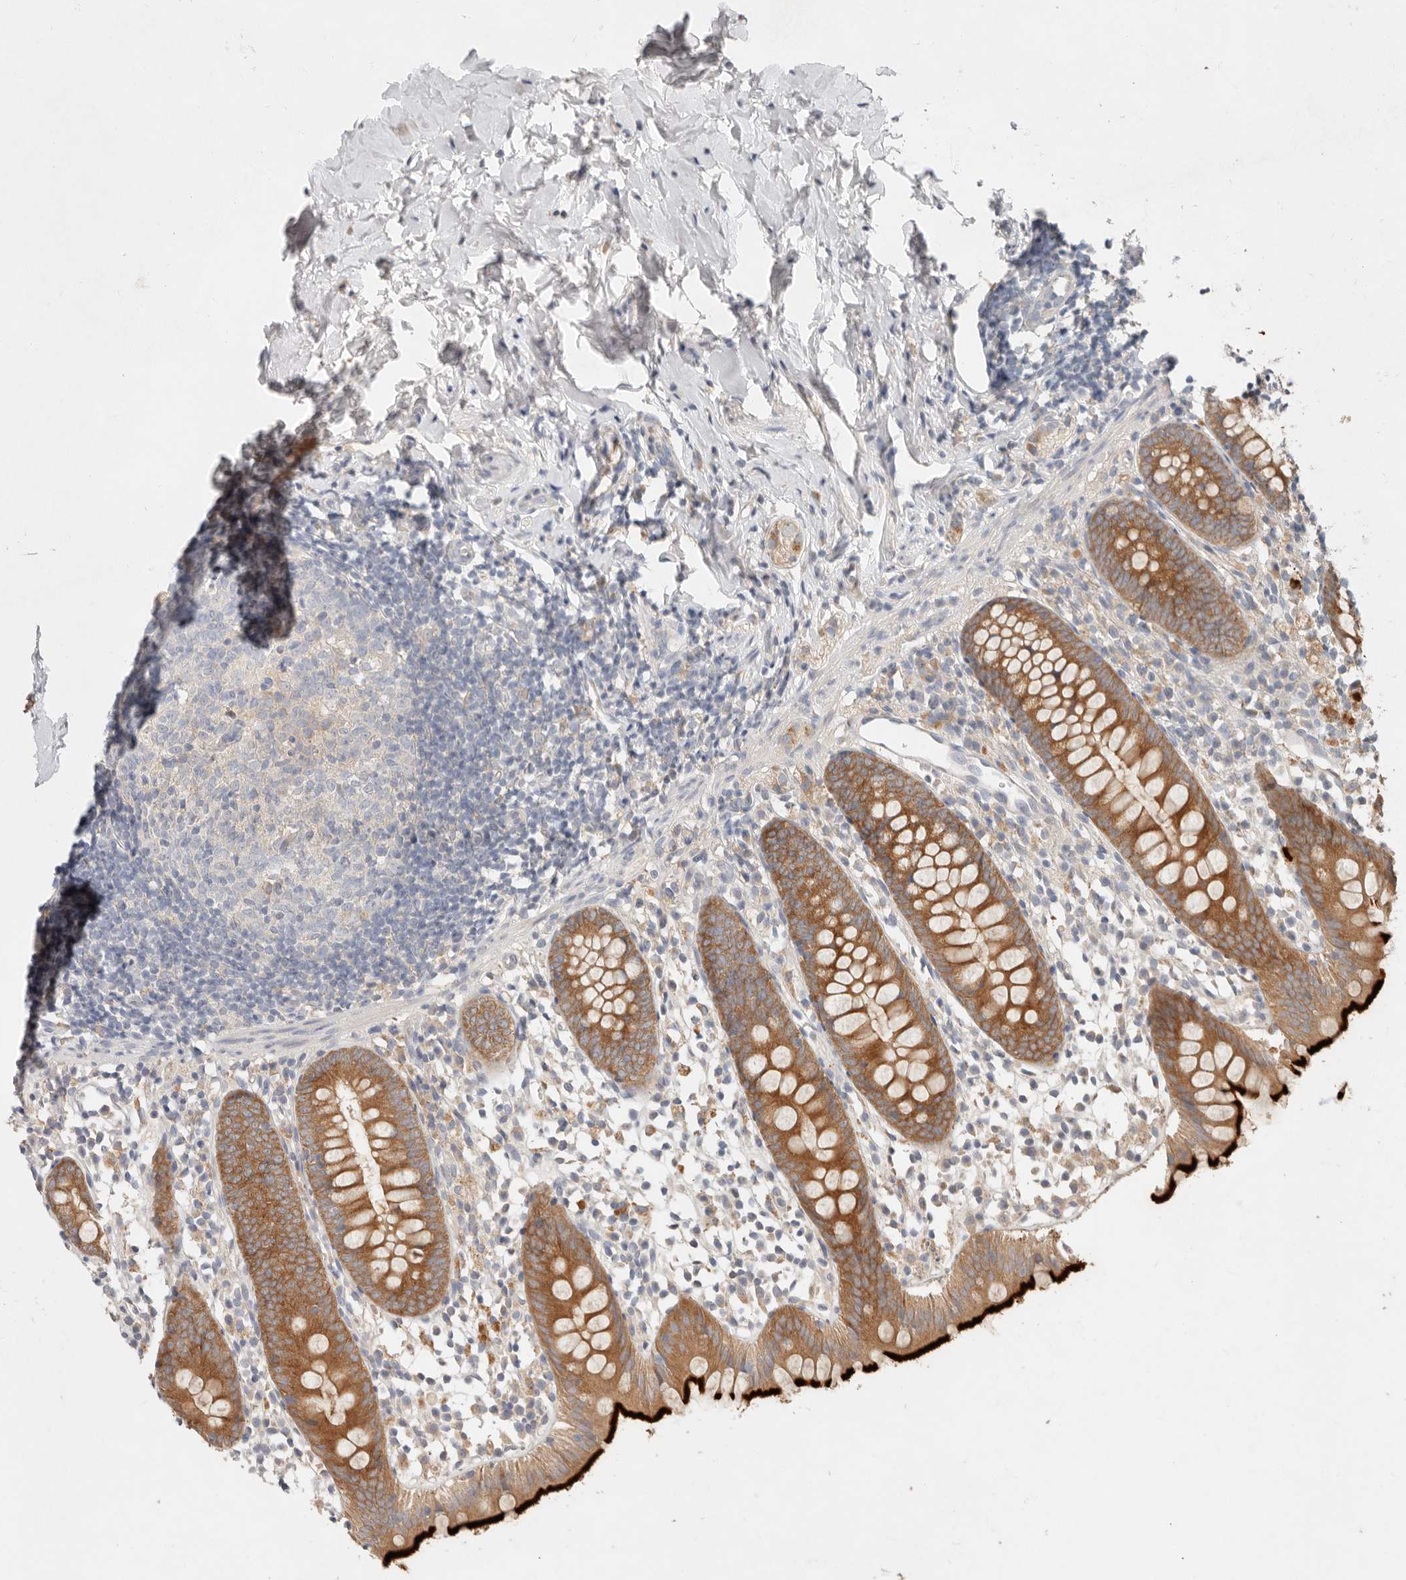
{"staining": {"intensity": "strong", "quantity": ">75%", "location": "cytoplasmic/membranous"}, "tissue": "appendix", "cell_type": "Glandular cells", "image_type": "normal", "snomed": [{"axis": "morphology", "description": "Normal tissue, NOS"}, {"axis": "topography", "description": "Appendix"}], "caption": "Protein staining demonstrates strong cytoplasmic/membranous positivity in approximately >75% of glandular cells in unremarkable appendix. (brown staining indicates protein expression, while blue staining denotes nuclei).", "gene": "ARHGEF10L", "patient": {"sex": "female", "age": 20}}